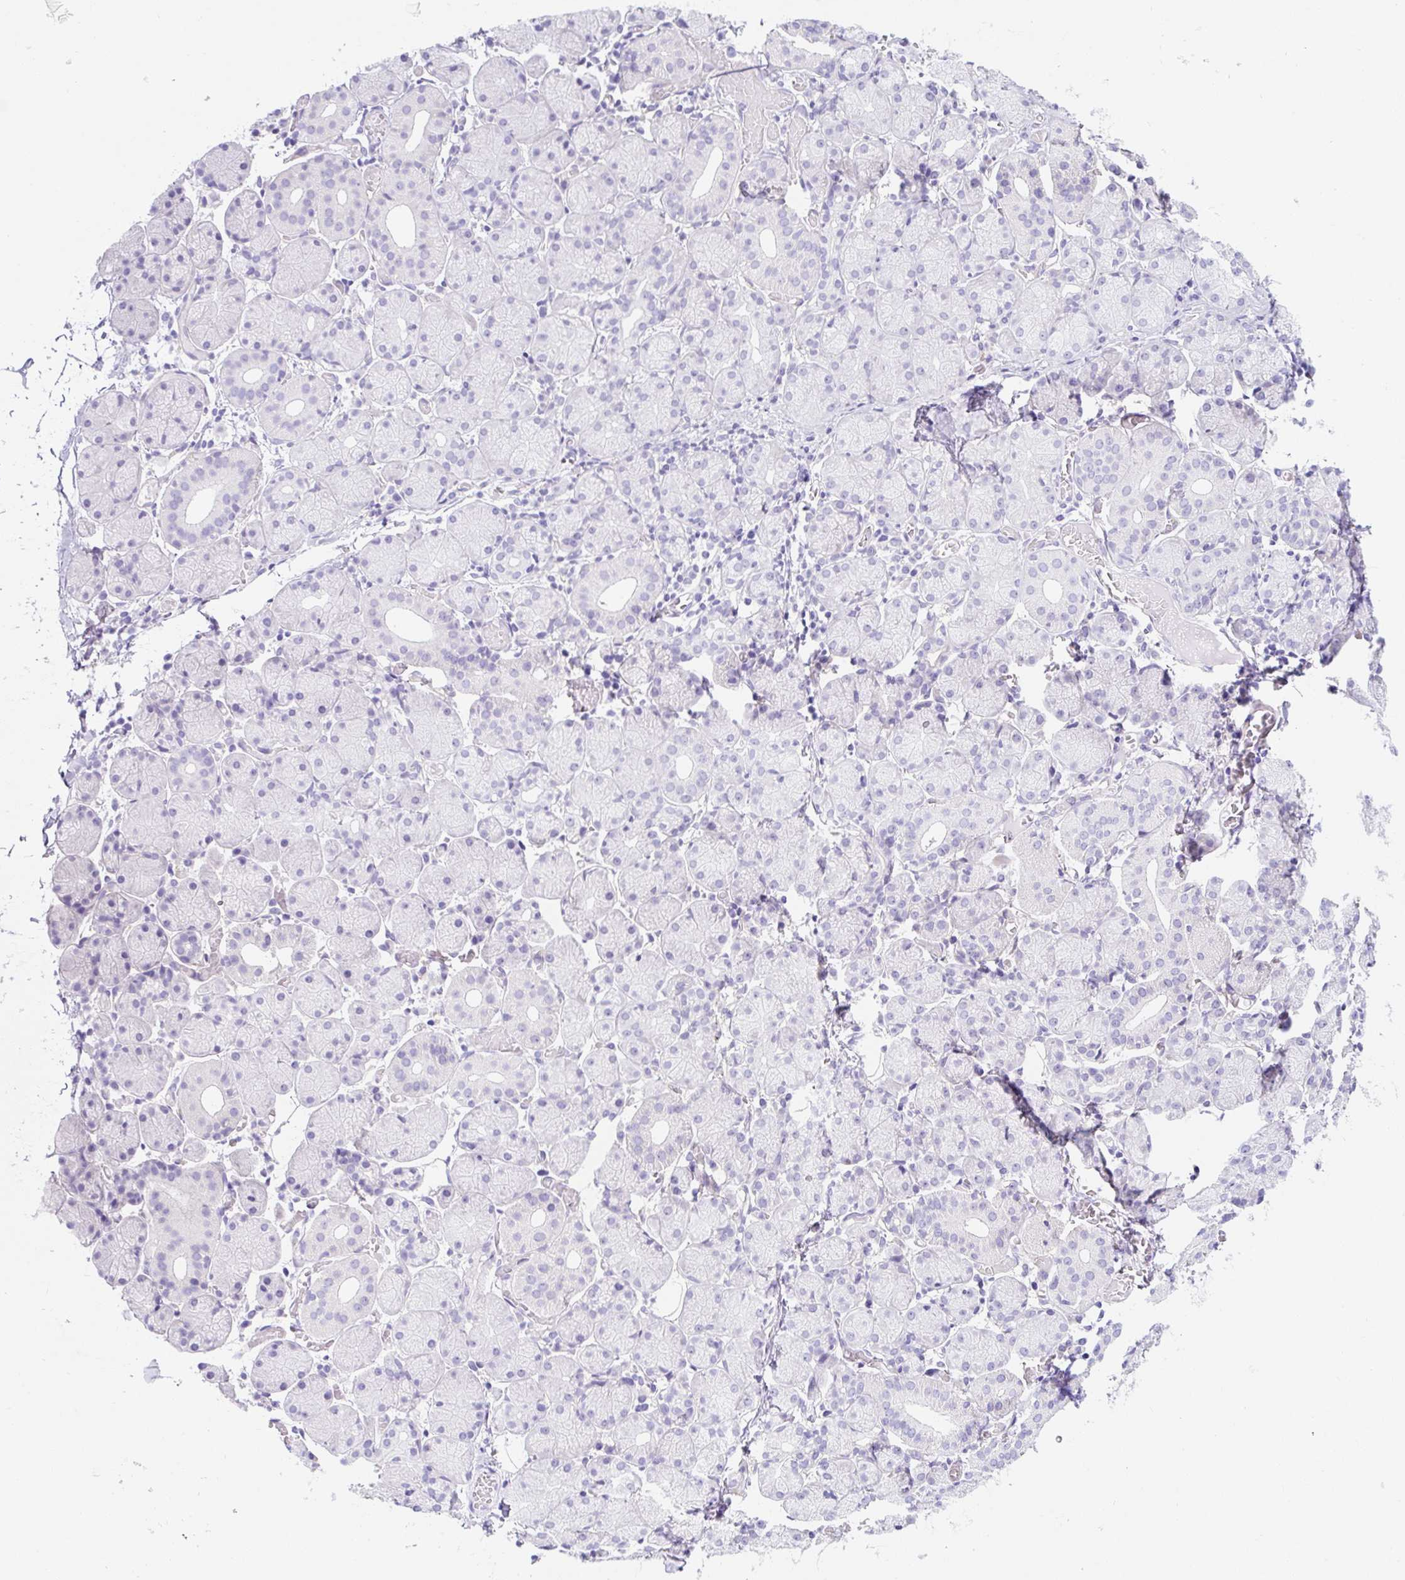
{"staining": {"intensity": "negative", "quantity": "none", "location": "none"}, "tissue": "salivary gland", "cell_type": "Glandular cells", "image_type": "normal", "snomed": [{"axis": "morphology", "description": "Normal tissue, NOS"}, {"axis": "topography", "description": "Salivary gland"}], "caption": "DAB (3,3'-diaminobenzidine) immunohistochemical staining of normal human salivary gland exhibits no significant positivity in glandular cells.", "gene": "ASB4", "patient": {"sex": "female", "age": 24}}